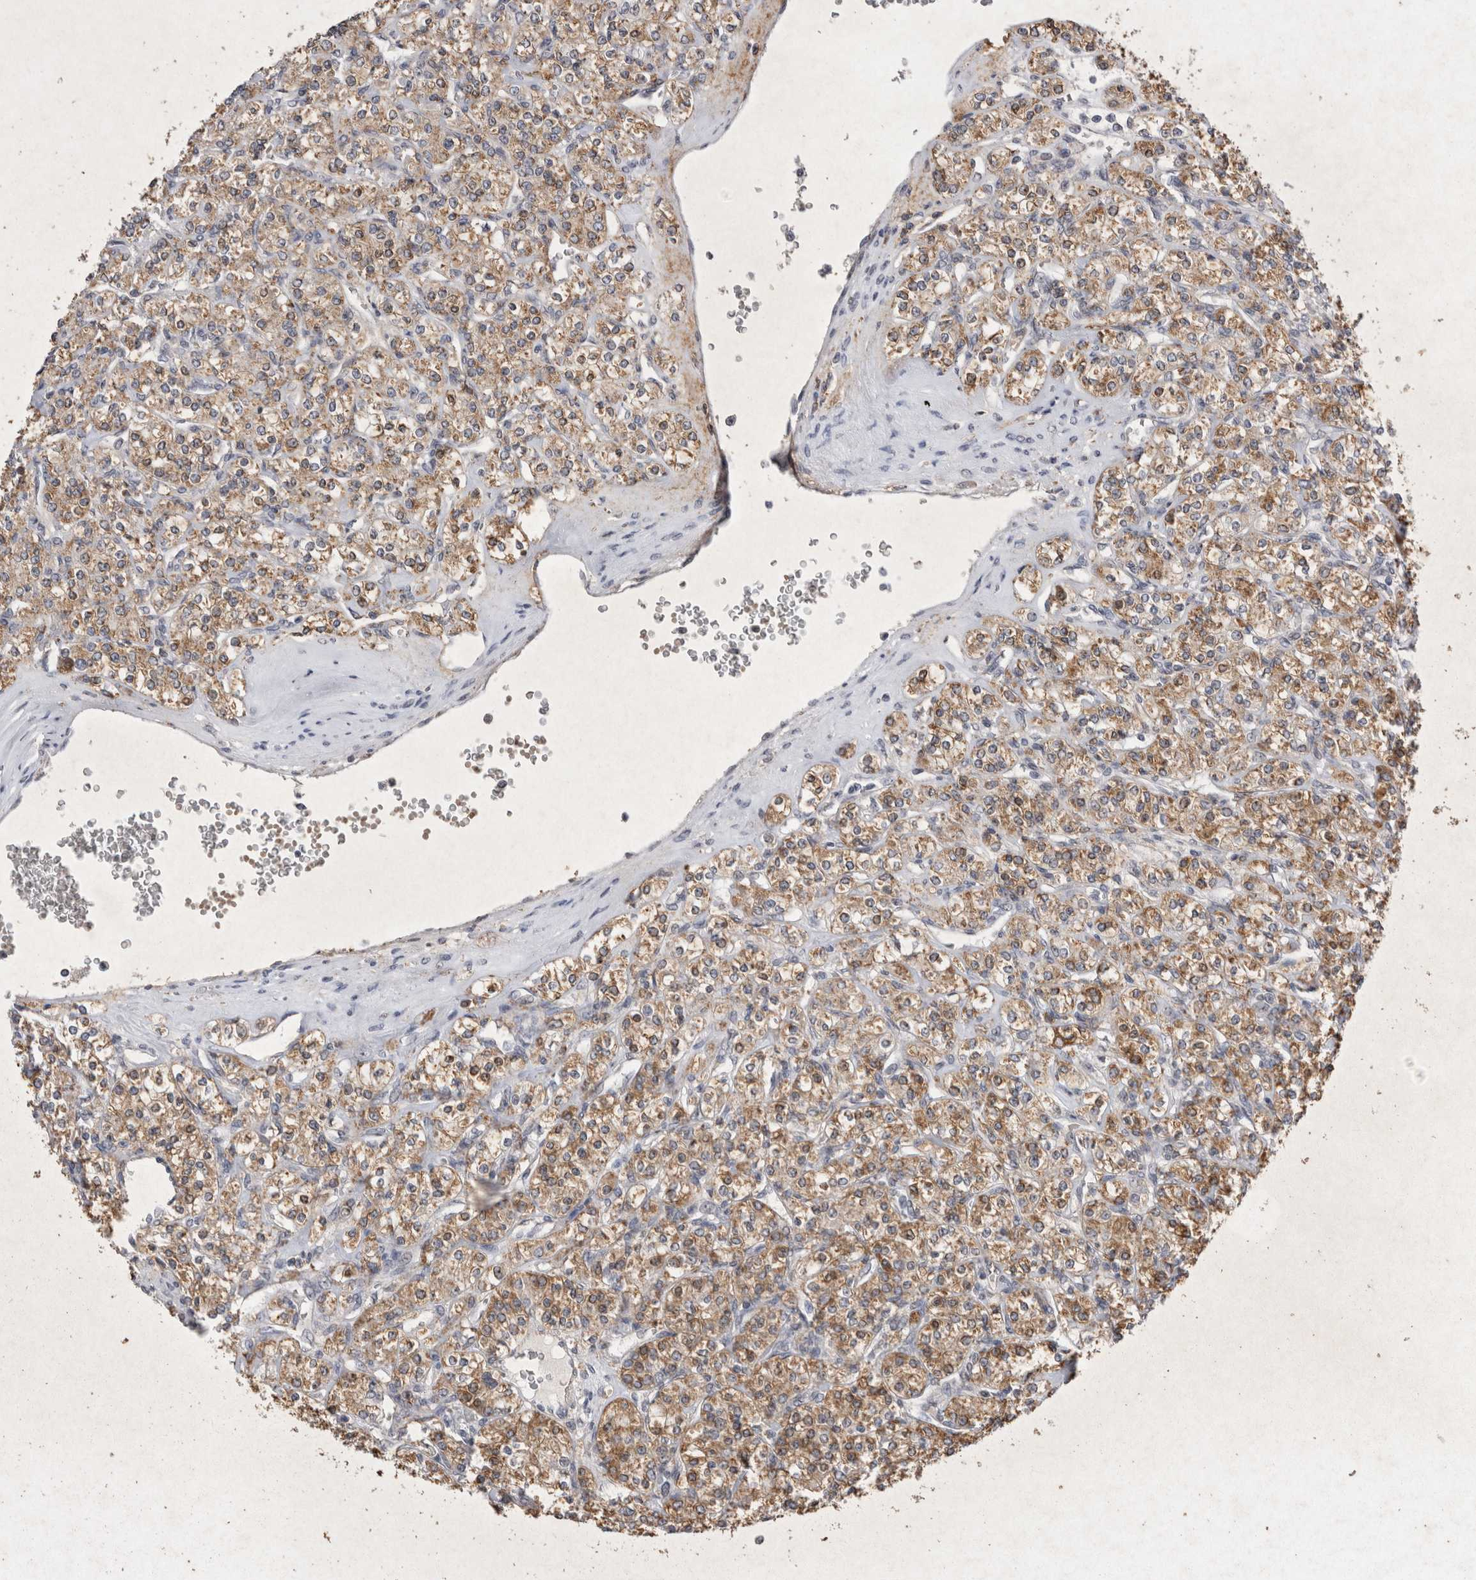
{"staining": {"intensity": "moderate", "quantity": ">75%", "location": "cytoplasmic/membranous"}, "tissue": "renal cancer", "cell_type": "Tumor cells", "image_type": "cancer", "snomed": [{"axis": "morphology", "description": "Adenocarcinoma, NOS"}, {"axis": "topography", "description": "Kidney"}], "caption": "A micrograph showing moderate cytoplasmic/membranous staining in approximately >75% of tumor cells in renal cancer, as visualized by brown immunohistochemical staining.", "gene": "STK11", "patient": {"sex": "male", "age": 77}}